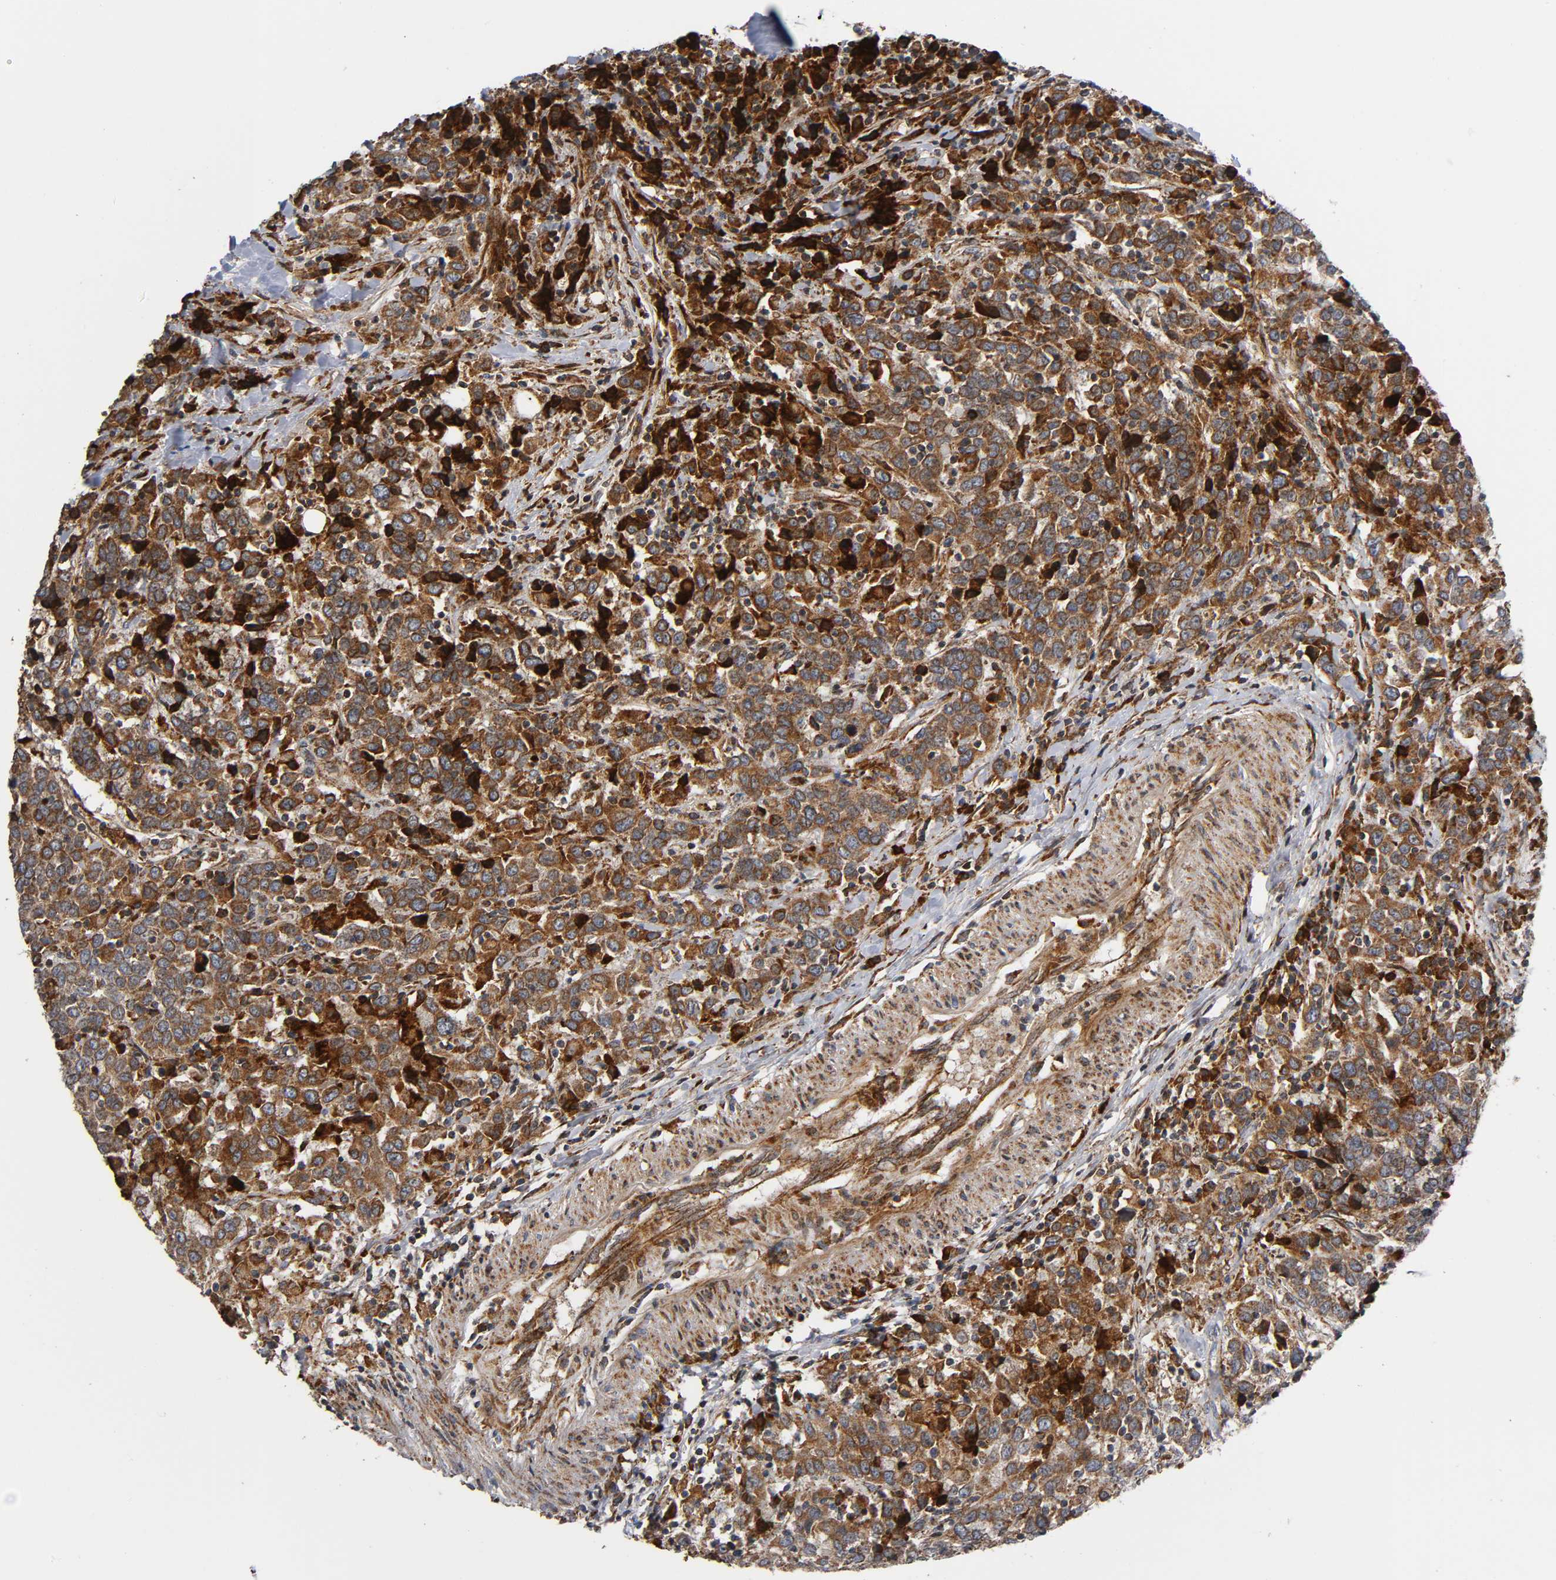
{"staining": {"intensity": "strong", "quantity": "25%-75%", "location": "cytoplasmic/membranous"}, "tissue": "urothelial cancer", "cell_type": "Tumor cells", "image_type": "cancer", "snomed": [{"axis": "morphology", "description": "Urothelial carcinoma, High grade"}, {"axis": "topography", "description": "Urinary bladder"}], "caption": "Immunohistochemical staining of human urothelial cancer reveals high levels of strong cytoplasmic/membranous staining in approximately 25%-75% of tumor cells. Using DAB (brown) and hematoxylin (blue) stains, captured at high magnification using brightfield microscopy.", "gene": "MAP3K1", "patient": {"sex": "male", "age": 61}}